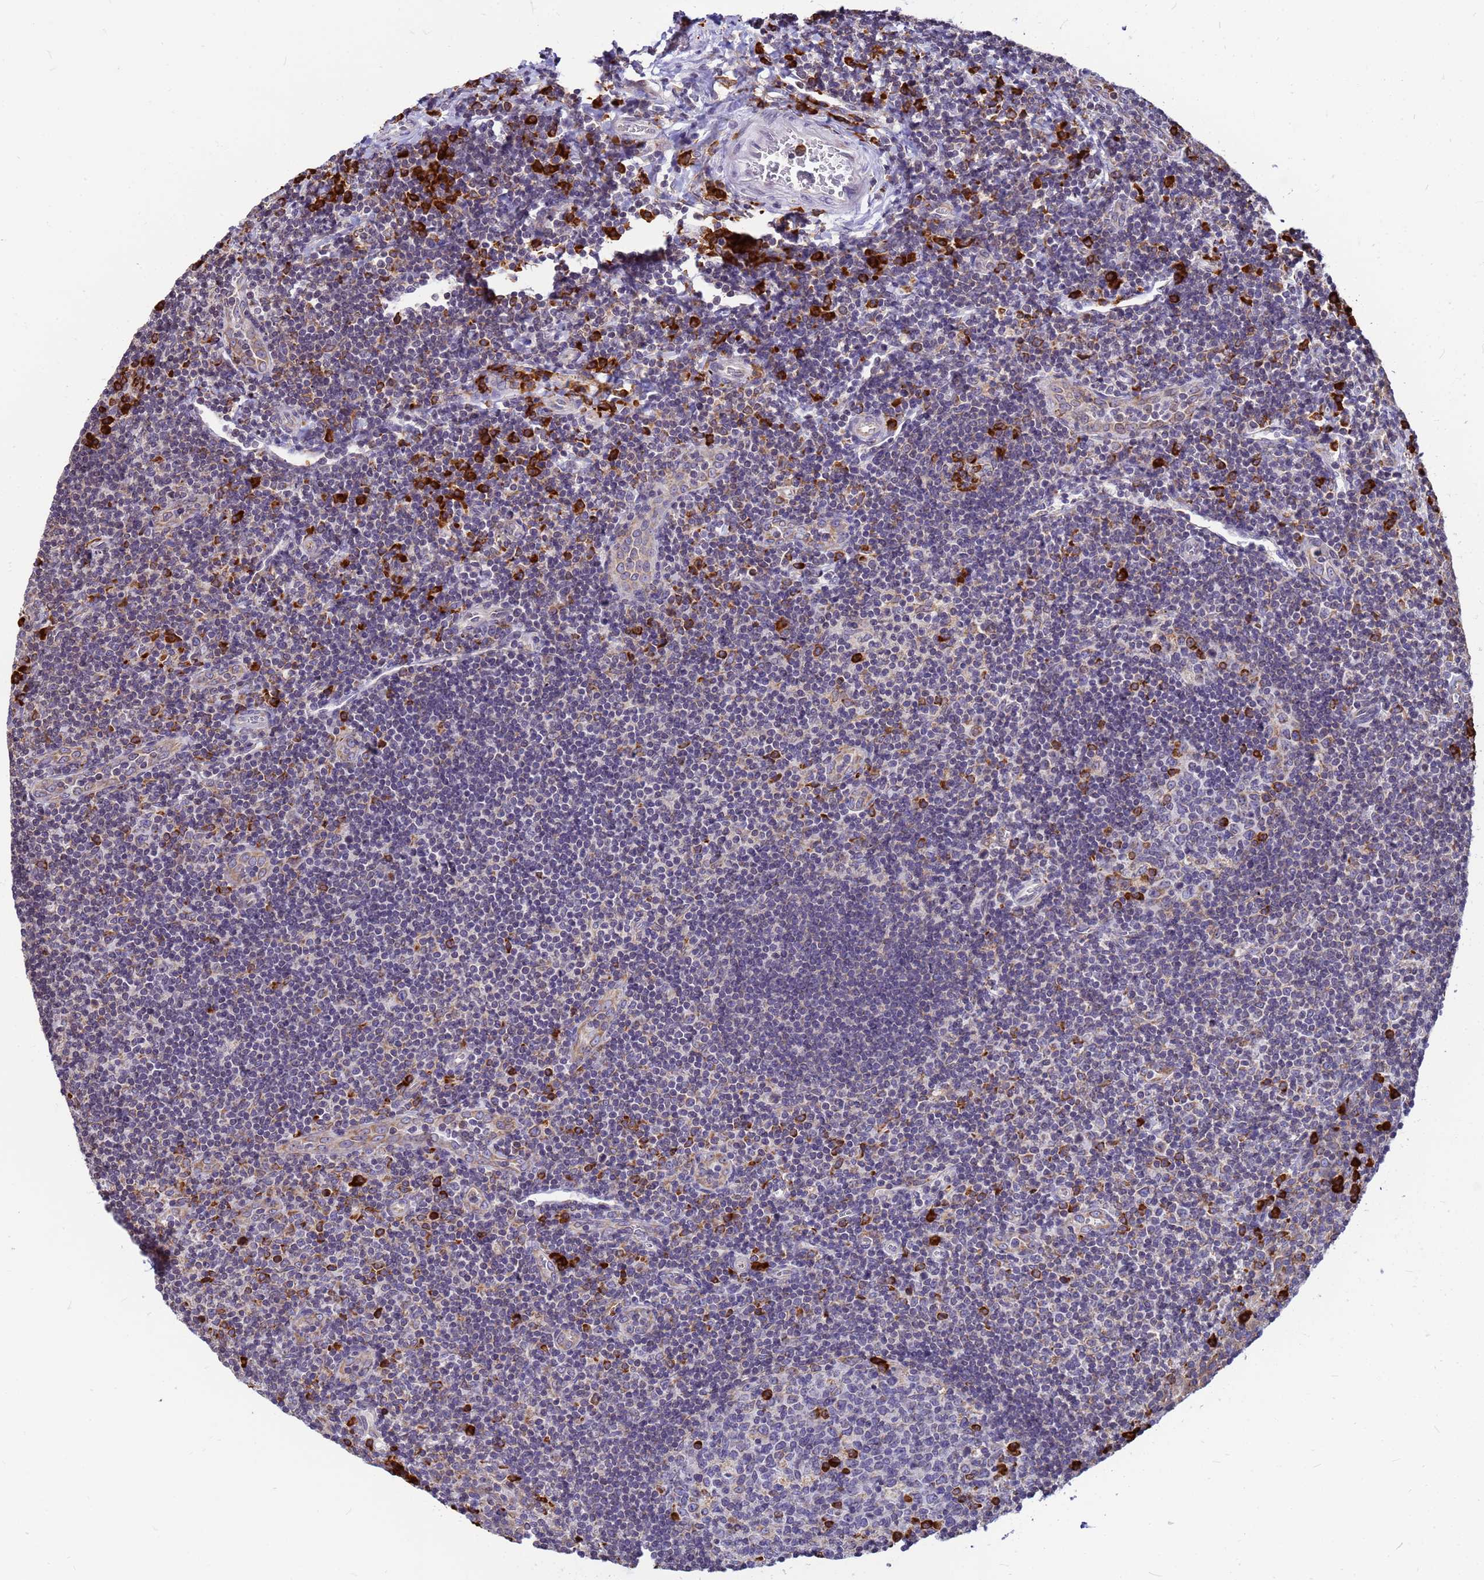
{"staining": {"intensity": "strong", "quantity": "<25%", "location": "cytoplasmic/membranous"}, "tissue": "tonsil", "cell_type": "Germinal center cells", "image_type": "normal", "snomed": [{"axis": "morphology", "description": "Normal tissue, NOS"}, {"axis": "topography", "description": "Tonsil"}], "caption": "Germinal center cells display medium levels of strong cytoplasmic/membranous staining in about <25% of cells in normal human tonsil.", "gene": "SSR4", "patient": {"sex": "male", "age": 17}}